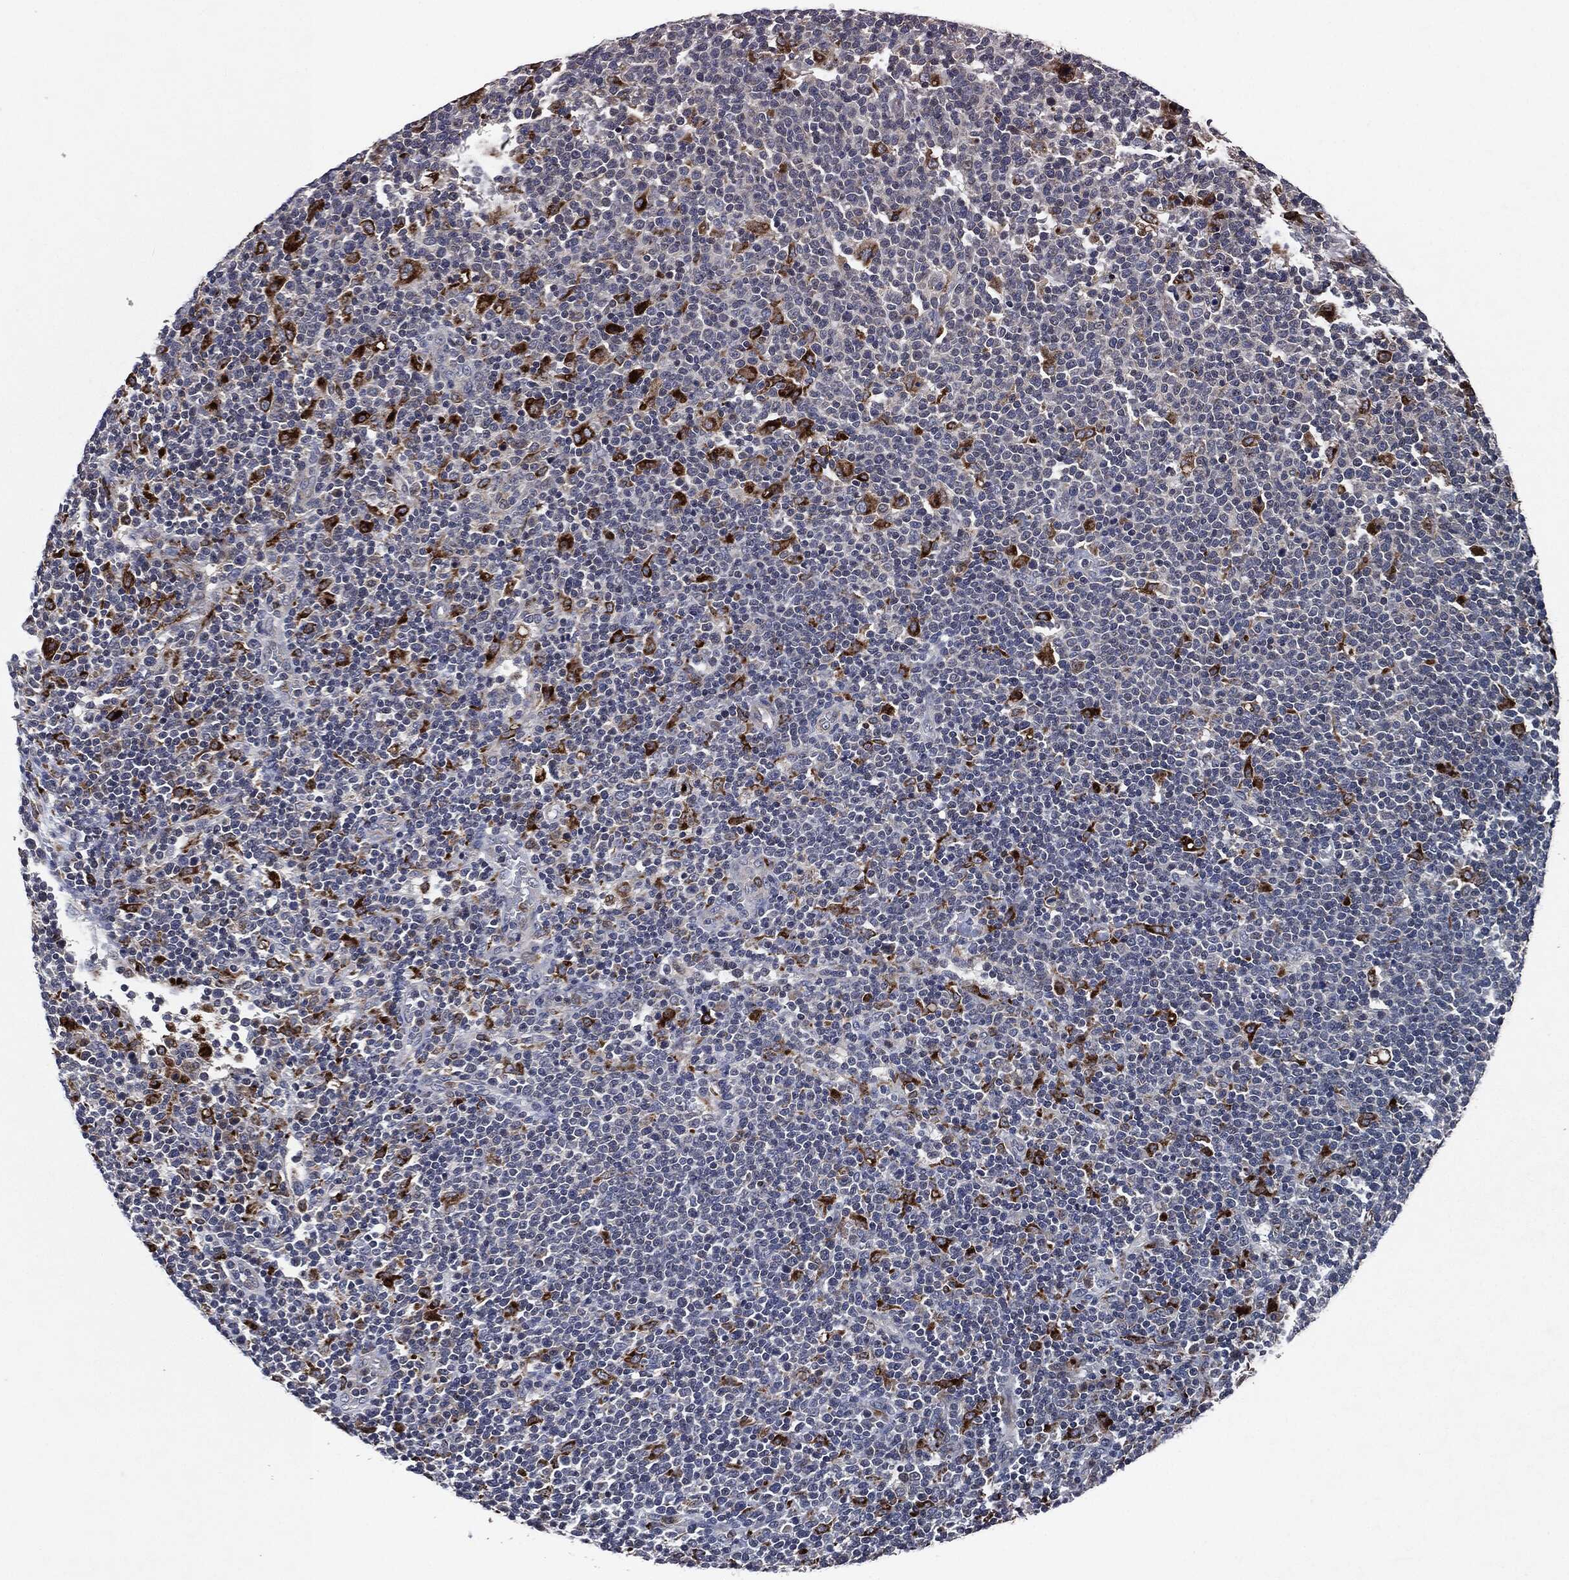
{"staining": {"intensity": "negative", "quantity": "none", "location": "none"}, "tissue": "lymphoma", "cell_type": "Tumor cells", "image_type": "cancer", "snomed": [{"axis": "morphology", "description": "Malignant lymphoma, non-Hodgkin's type, High grade"}, {"axis": "topography", "description": "Lymph node"}], "caption": "The IHC micrograph has no significant staining in tumor cells of malignant lymphoma, non-Hodgkin's type (high-grade) tissue.", "gene": "SLC31A2", "patient": {"sex": "male", "age": 61}}